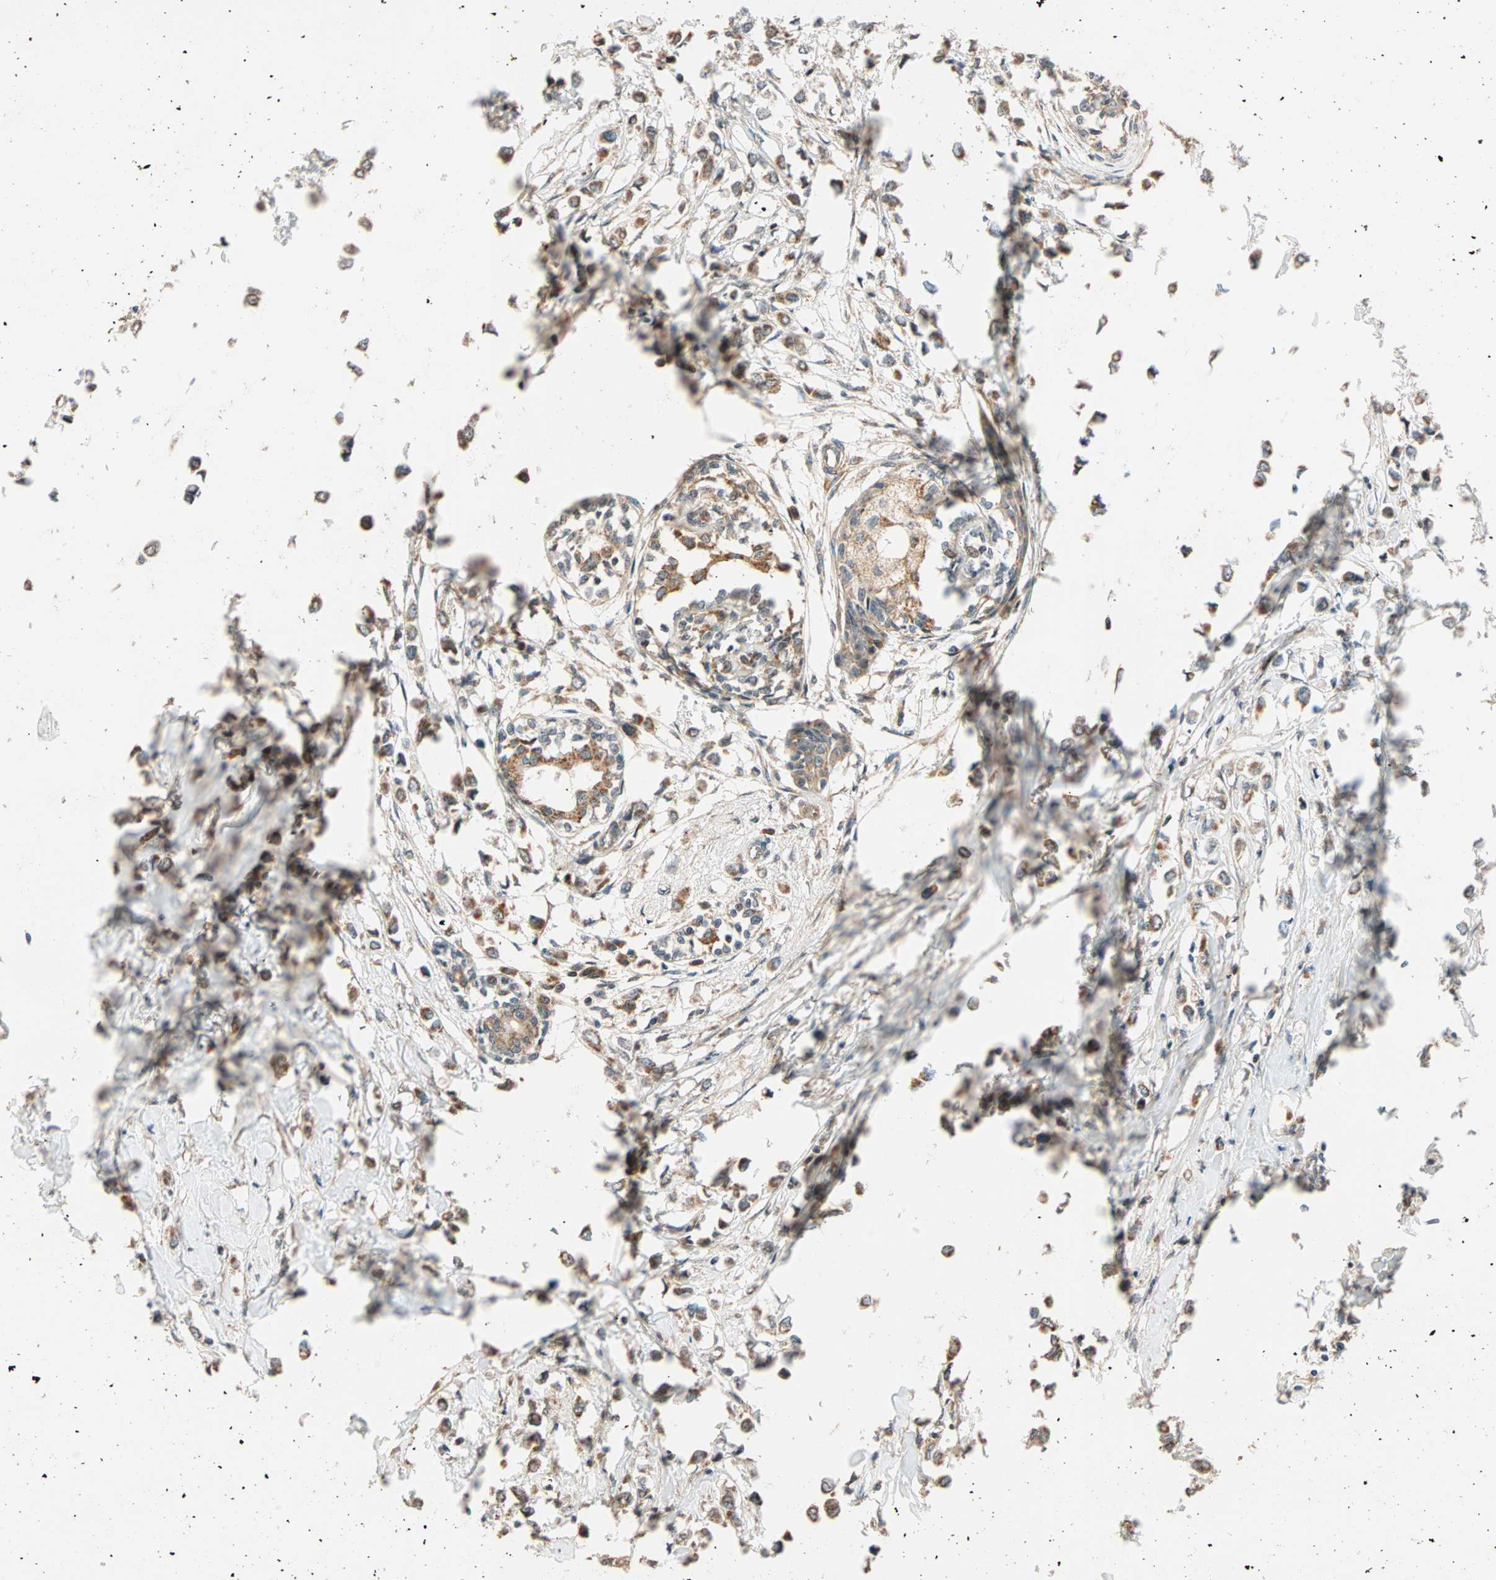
{"staining": {"intensity": "moderate", "quantity": ">75%", "location": "cytoplasmic/membranous"}, "tissue": "breast cancer", "cell_type": "Tumor cells", "image_type": "cancer", "snomed": [{"axis": "morphology", "description": "Lobular carcinoma"}, {"axis": "topography", "description": "Breast"}], "caption": "Moderate cytoplasmic/membranous staining for a protein is present in approximately >75% of tumor cells of lobular carcinoma (breast) using immunohistochemistry (IHC).", "gene": "HECW1", "patient": {"sex": "female", "age": 51}}